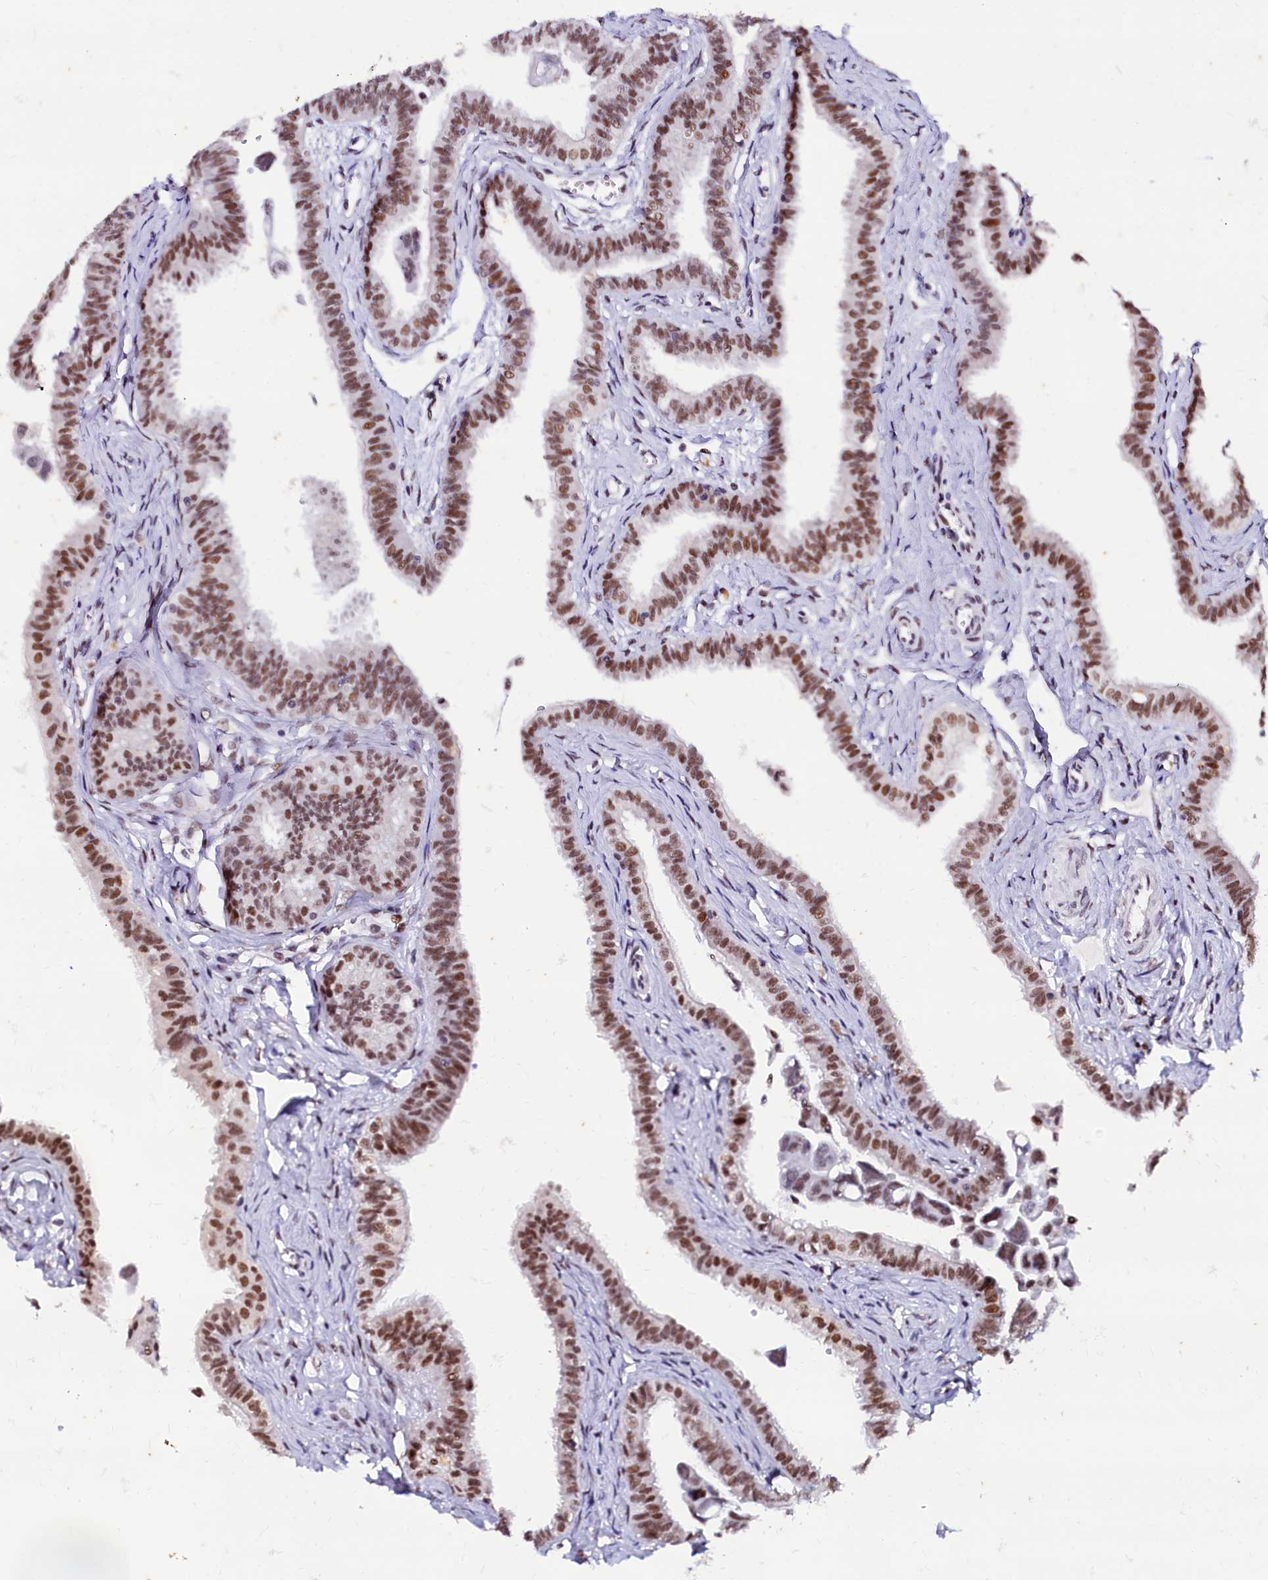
{"staining": {"intensity": "strong", "quantity": ">75%", "location": "nuclear"}, "tissue": "fallopian tube", "cell_type": "Glandular cells", "image_type": "normal", "snomed": [{"axis": "morphology", "description": "Normal tissue, NOS"}, {"axis": "morphology", "description": "Carcinoma, NOS"}, {"axis": "topography", "description": "Fallopian tube"}, {"axis": "topography", "description": "Ovary"}], "caption": "DAB (3,3'-diaminobenzidine) immunohistochemical staining of unremarkable human fallopian tube demonstrates strong nuclear protein staining in approximately >75% of glandular cells. The protein of interest is shown in brown color, while the nuclei are stained blue.", "gene": "CPSF7", "patient": {"sex": "female", "age": 59}}